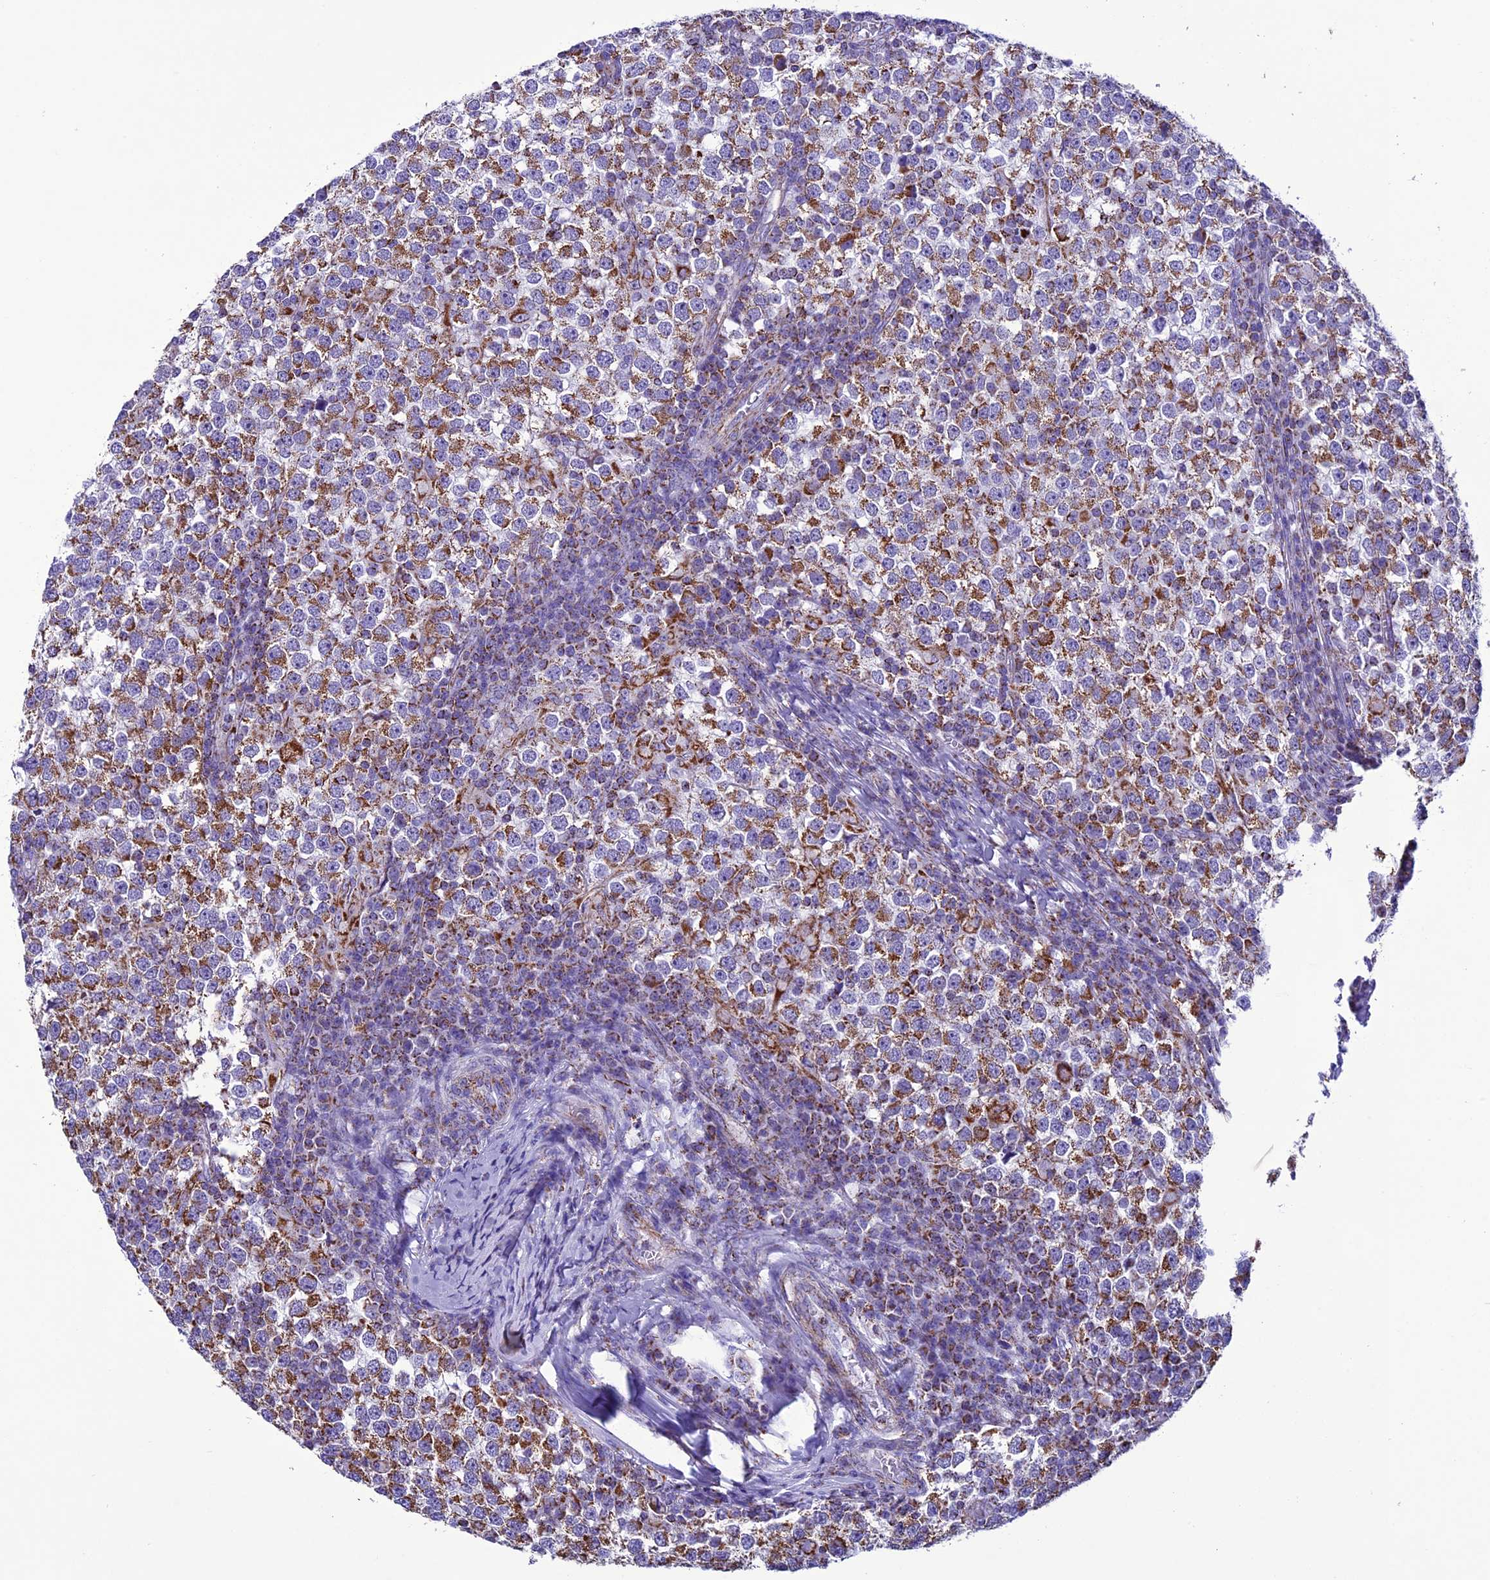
{"staining": {"intensity": "moderate", "quantity": "25%-75%", "location": "cytoplasmic/membranous"}, "tissue": "testis cancer", "cell_type": "Tumor cells", "image_type": "cancer", "snomed": [{"axis": "morphology", "description": "Seminoma, NOS"}, {"axis": "topography", "description": "Testis"}], "caption": "Immunohistochemical staining of human testis cancer shows medium levels of moderate cytoplasmic/membranous protein positivity in approximately 25%-75% of tumor cells.", "gene": "ICA1L", "patient": {"sex": "male", "age": 65}}